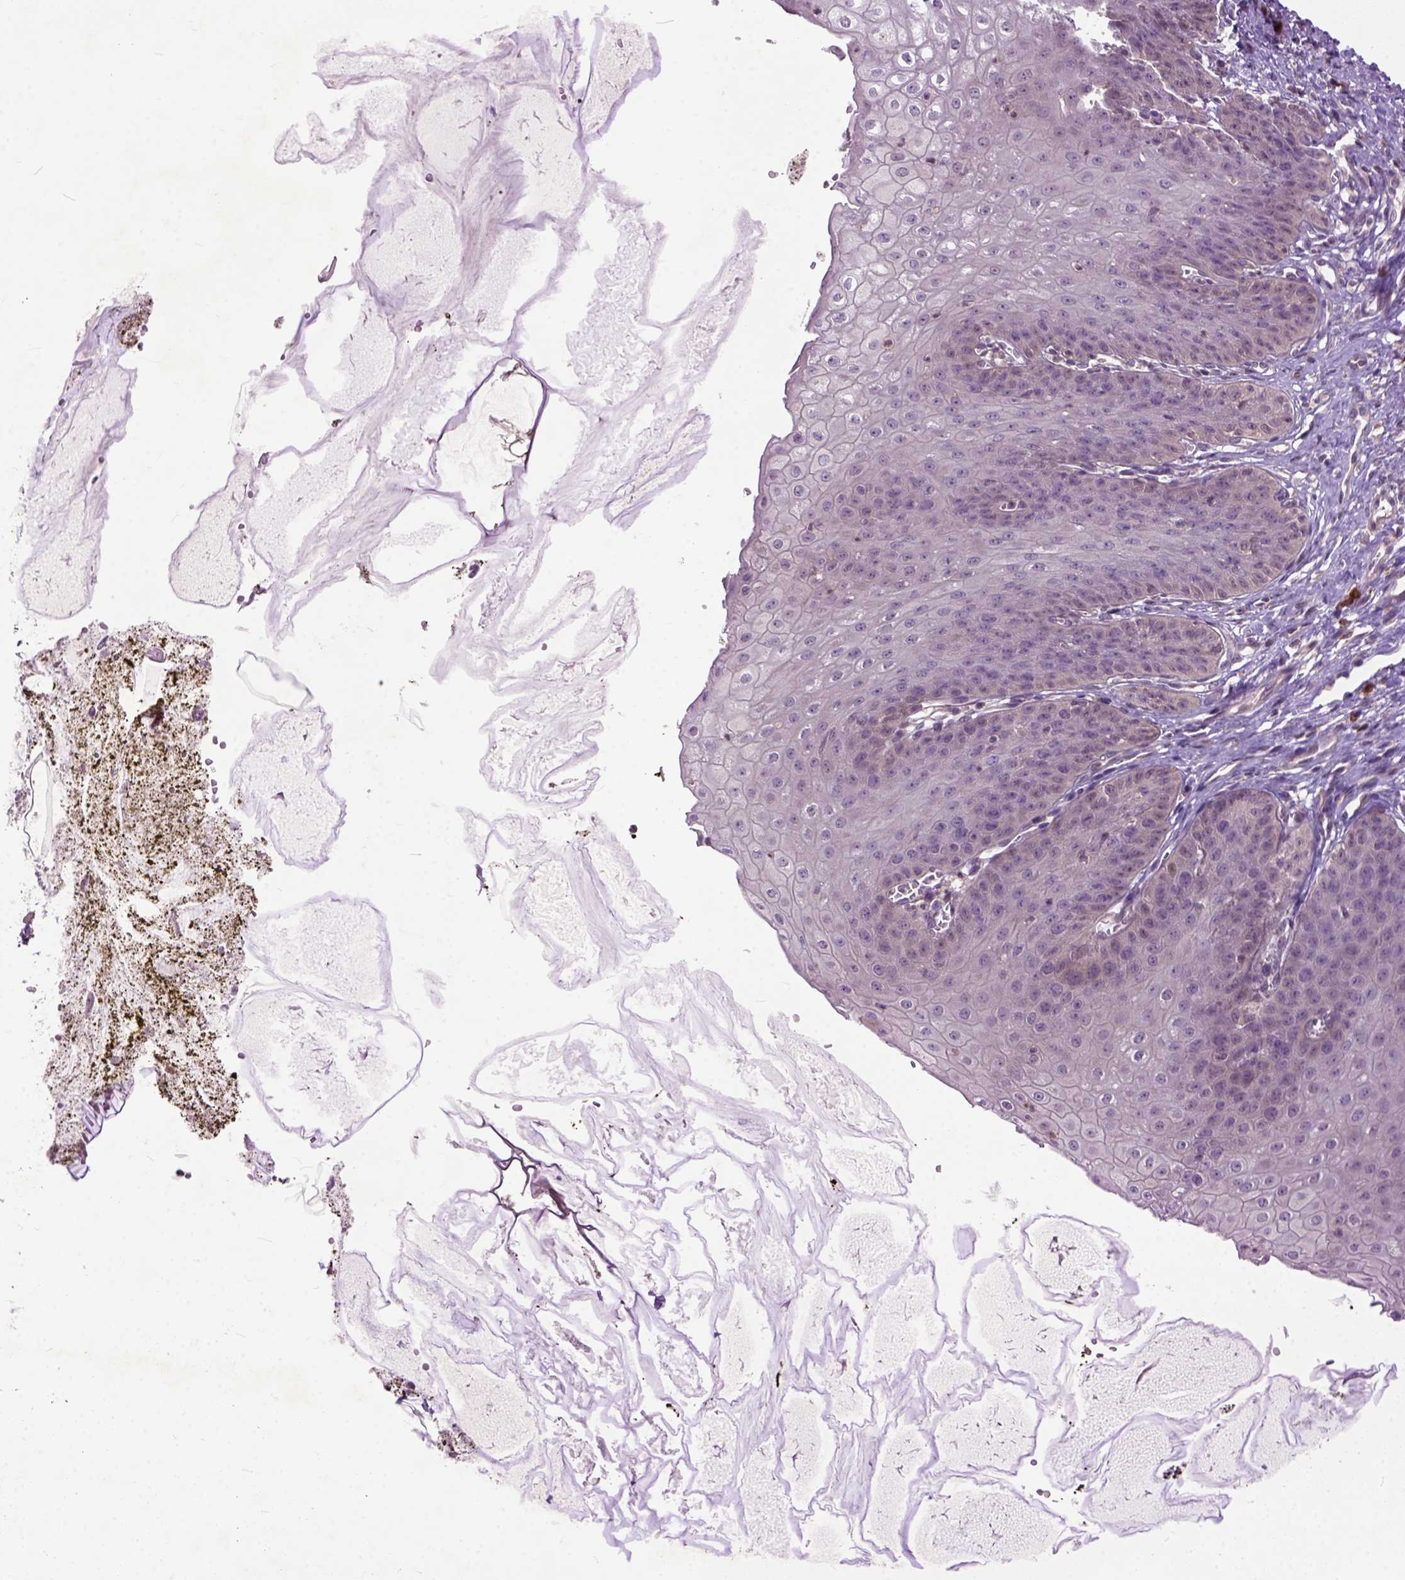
{"staining": {"intensity": "negative", "quantity": "none", "location": "none"}, "tissue": "esophagus", "cell_type": "Squamous epithelial cells", "image_type": "normal", "snomed": [{"axis": "morphology", "description": "Normal tissue, NOS"}, {"axis": "topography", "description": "Esophagus"}], "caption": "Esophagus stained for a protein using IHC displays no staining squamous epithelial cells.", "gene": "CPNE1", "patient": {"sex": "male", "age": 71}}